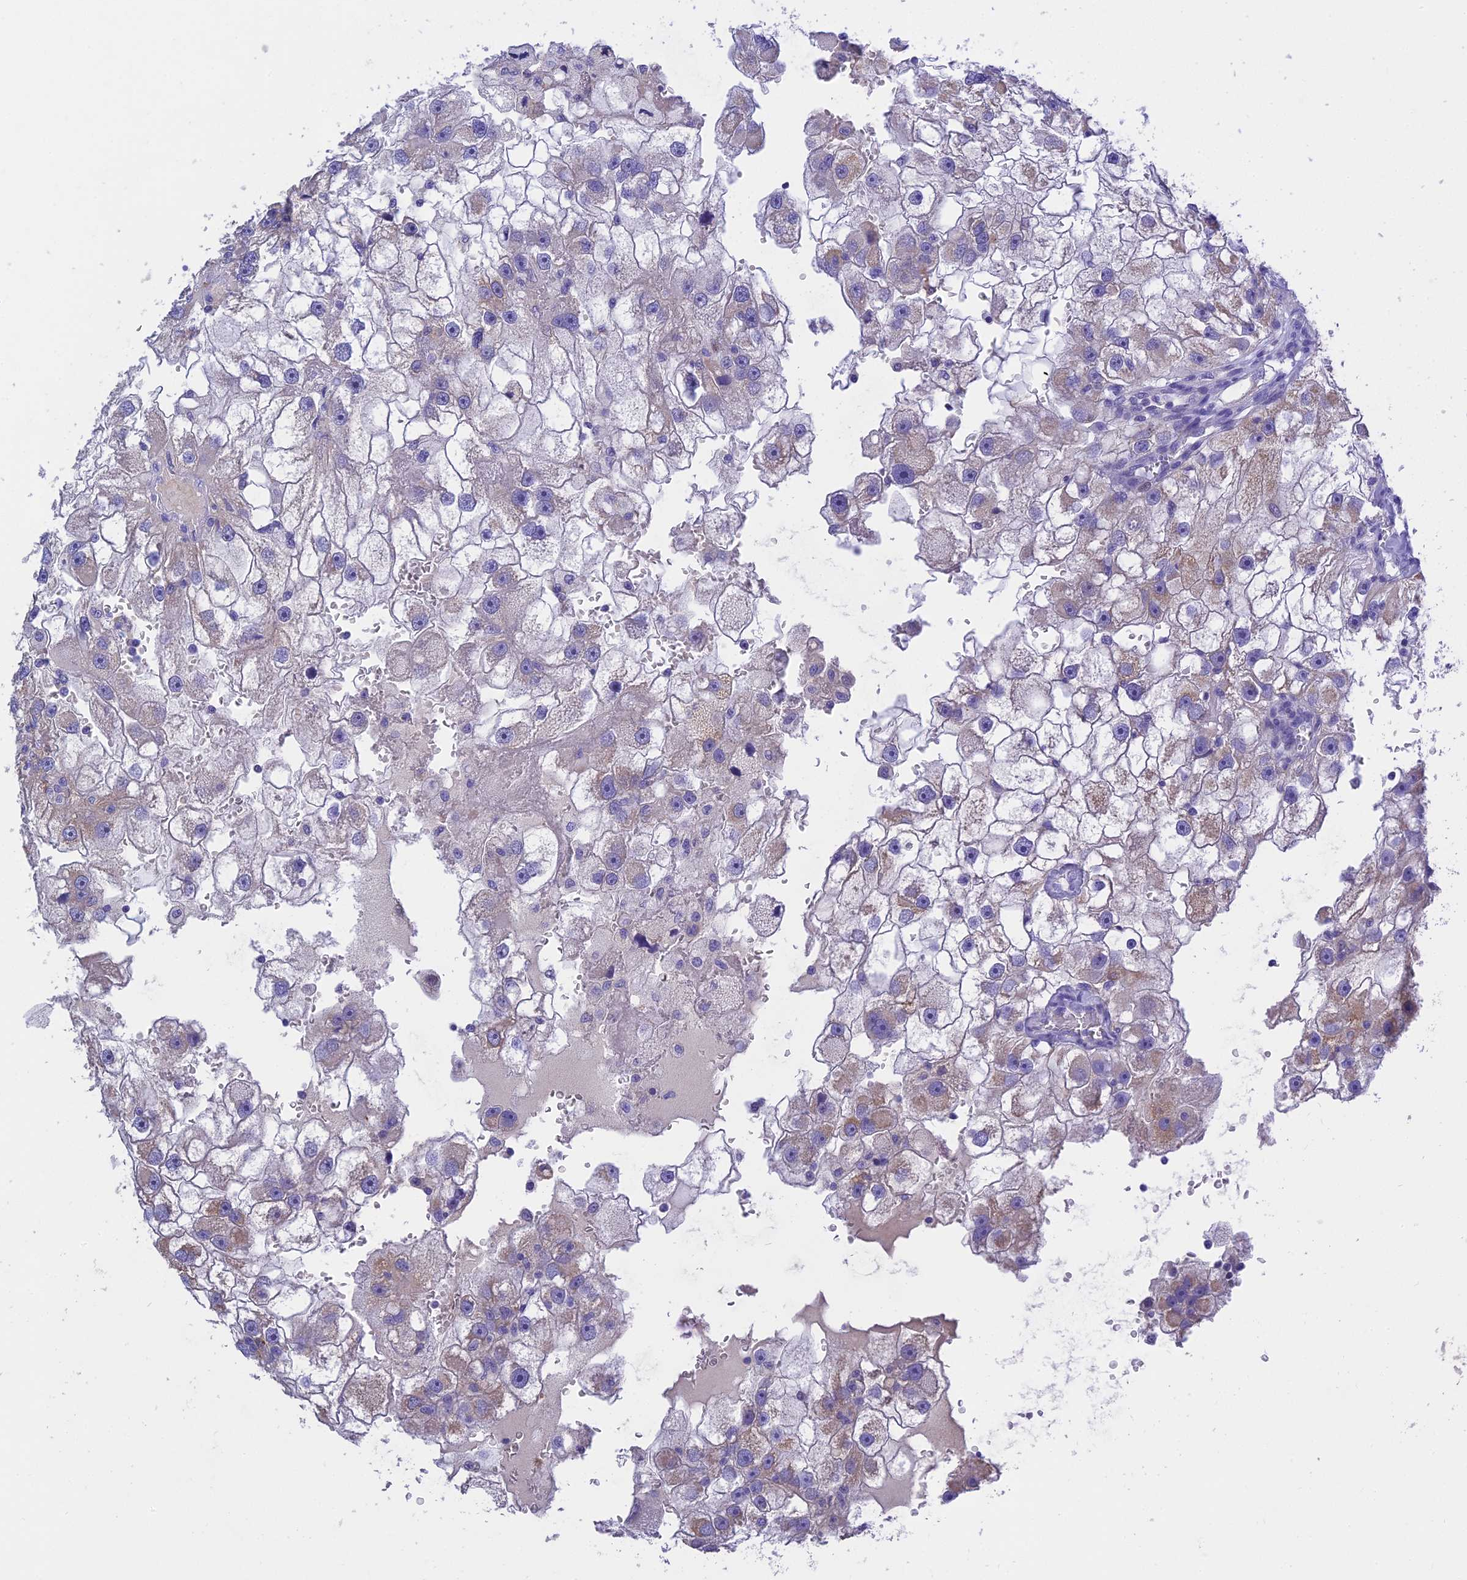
{"staining": {"intensity": "weak", "quantity": "<25%", "location": "cytoplasmic/membranous"}, "tissue": "renal cancer", "cell_type": "Tumor cells", "image_type": "cancer", "snomed": [{"axis": "morphology", "description": "Adenocarcinoma, NOS"}, {"axis": "topography", "description": "Kidney"}], "caption": "An immunohistochemistry (IHC) photomicrograph of renal cancer (adenocarcinoma) is shown. There is no staining in tumor cells of renal cancer (adenocarcinoma). (DAB immunohistochemistry (IHC) with hematoxylin counter stain).", "gene": "MS4A5", "patient": {"sex": "male", "age": 63}}